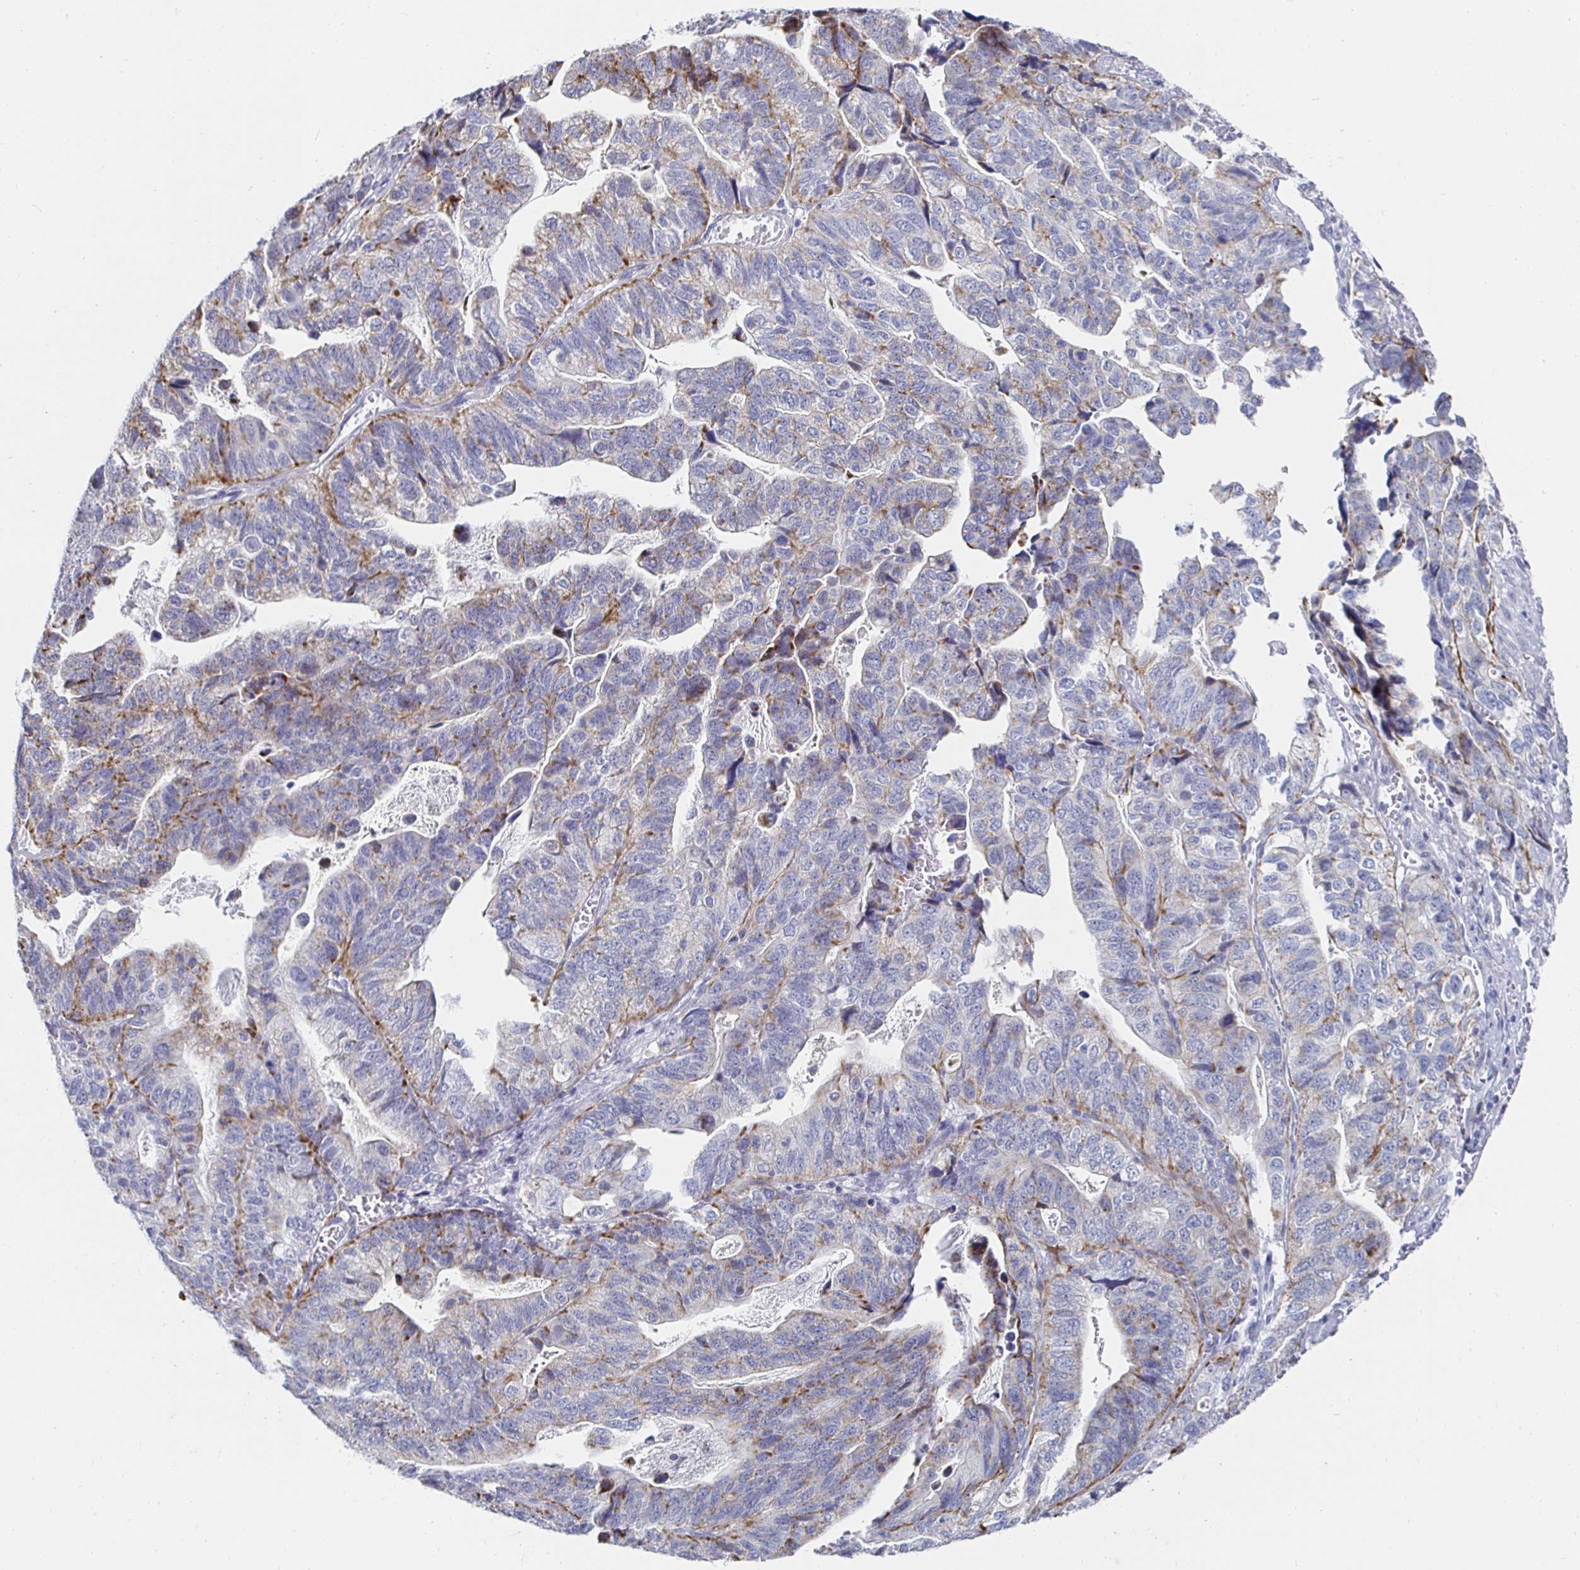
{"staining": {"intensity": "weak", "quantity": "<25%", "location": "cytoplasmic/membranous"}, "tissue": "stomach cancer", "cell_type": "Tumor cells", "image_type": "cancer", "snomed": [{"axis": "morphology", "description": "Adenocarcinoma, NOS"}, {"axis": "topography", "description": "Stomach, upper"}], "caption": "The image demonstrates no significant positivity in tumor cells of stomach adenocarcinoma.", "gene": "NOCT", "patient": {"sex": "female", "age": 67}}